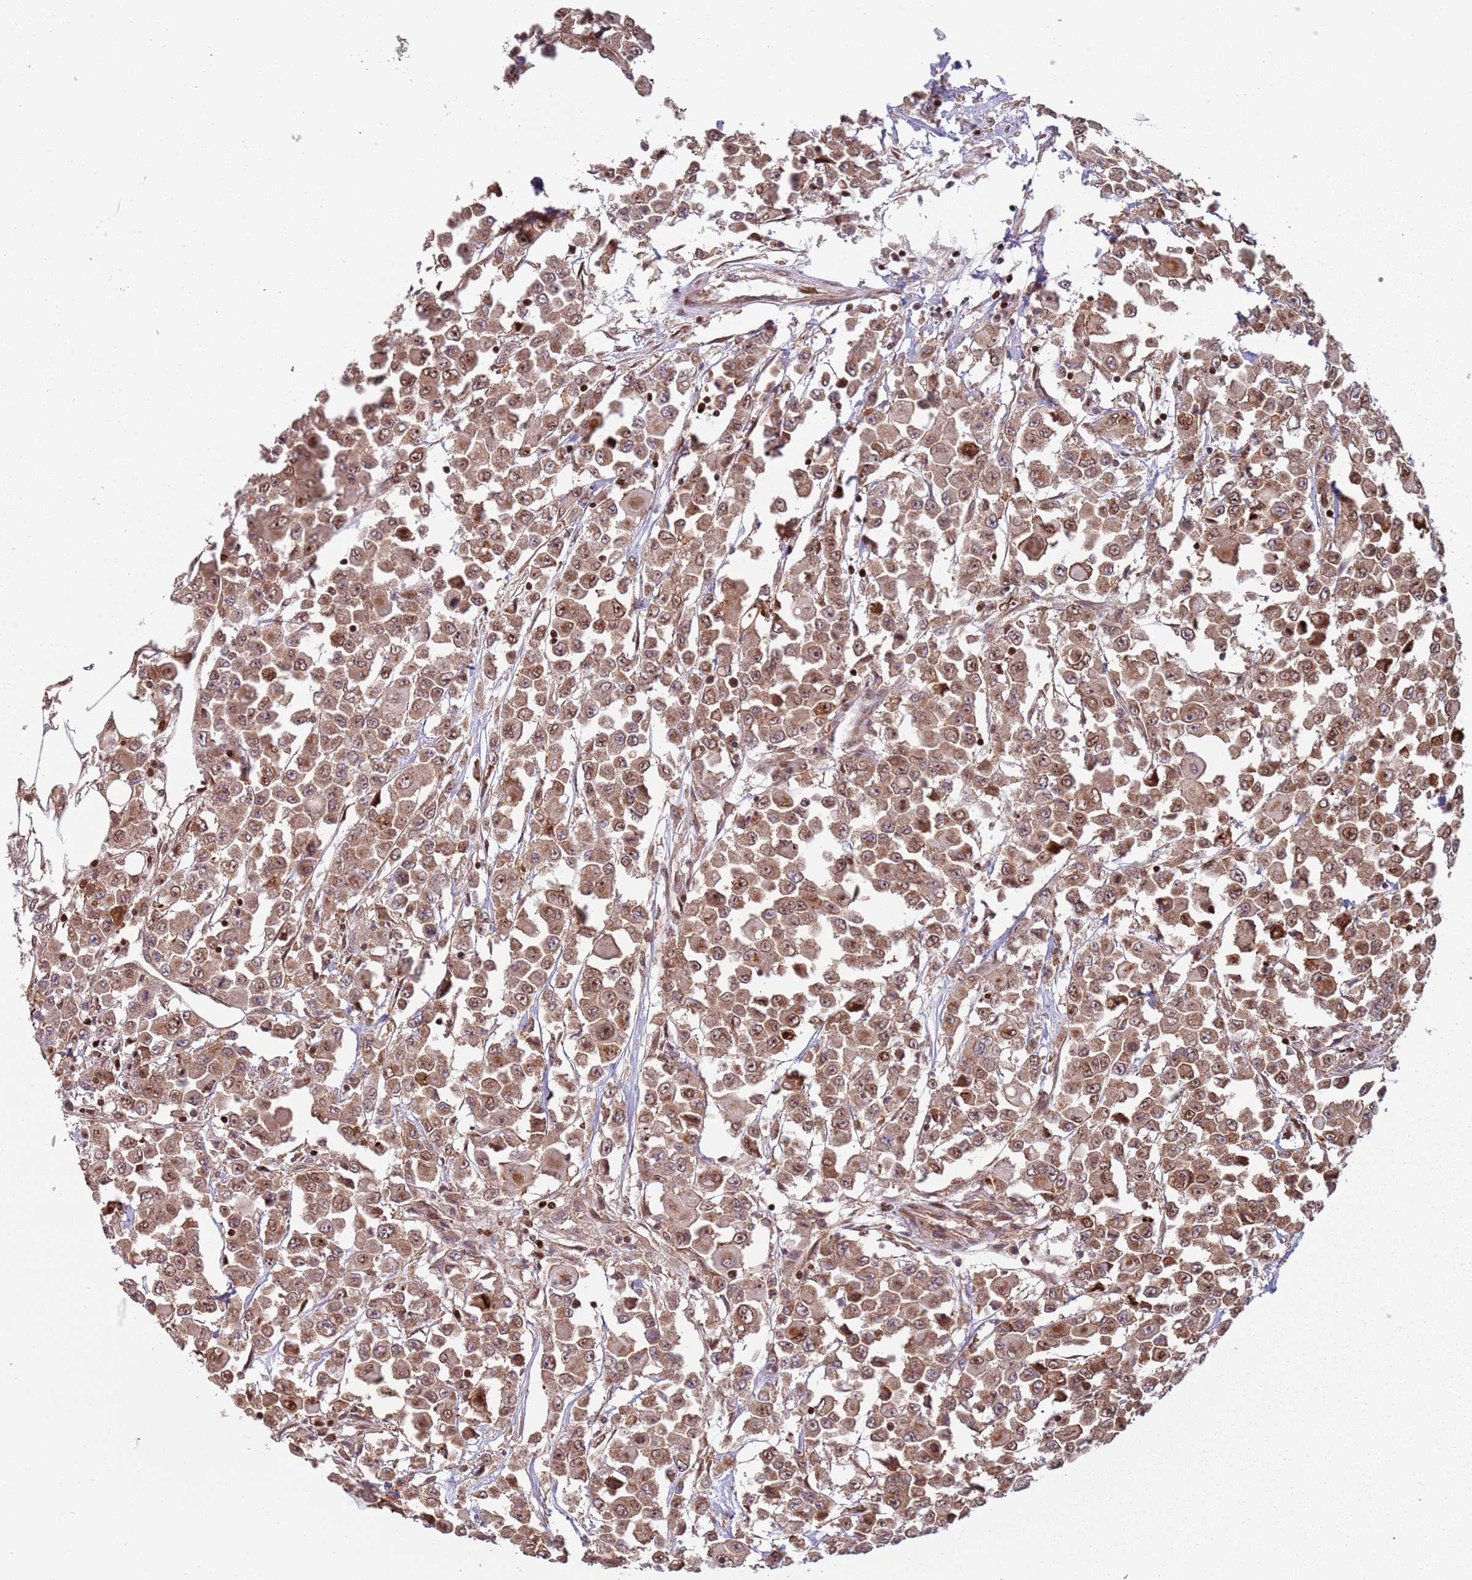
{"staining": {"intensity": "moderate", "quantity": ">75%", "location": "cytoplasmic/membranous,nuclear"}, "tissue": "colorectal cancer", "cell_type": "Tumor cells", "image_type": "cancer", "snomed": [{"axis": "morphology", "description": "Adenocarcinoma, NOS"}, {"axis": "topography", "description": "Colon"}], "caption": "Tumor cells reveal moderate cytoplasmic/membranous and nuclear expression in approximately >75% of cells in colorectal cancer. Nuclei are stained in blue.", "gene": "HNRNPLL", "patient": {"sex": "male", "age": 51}}